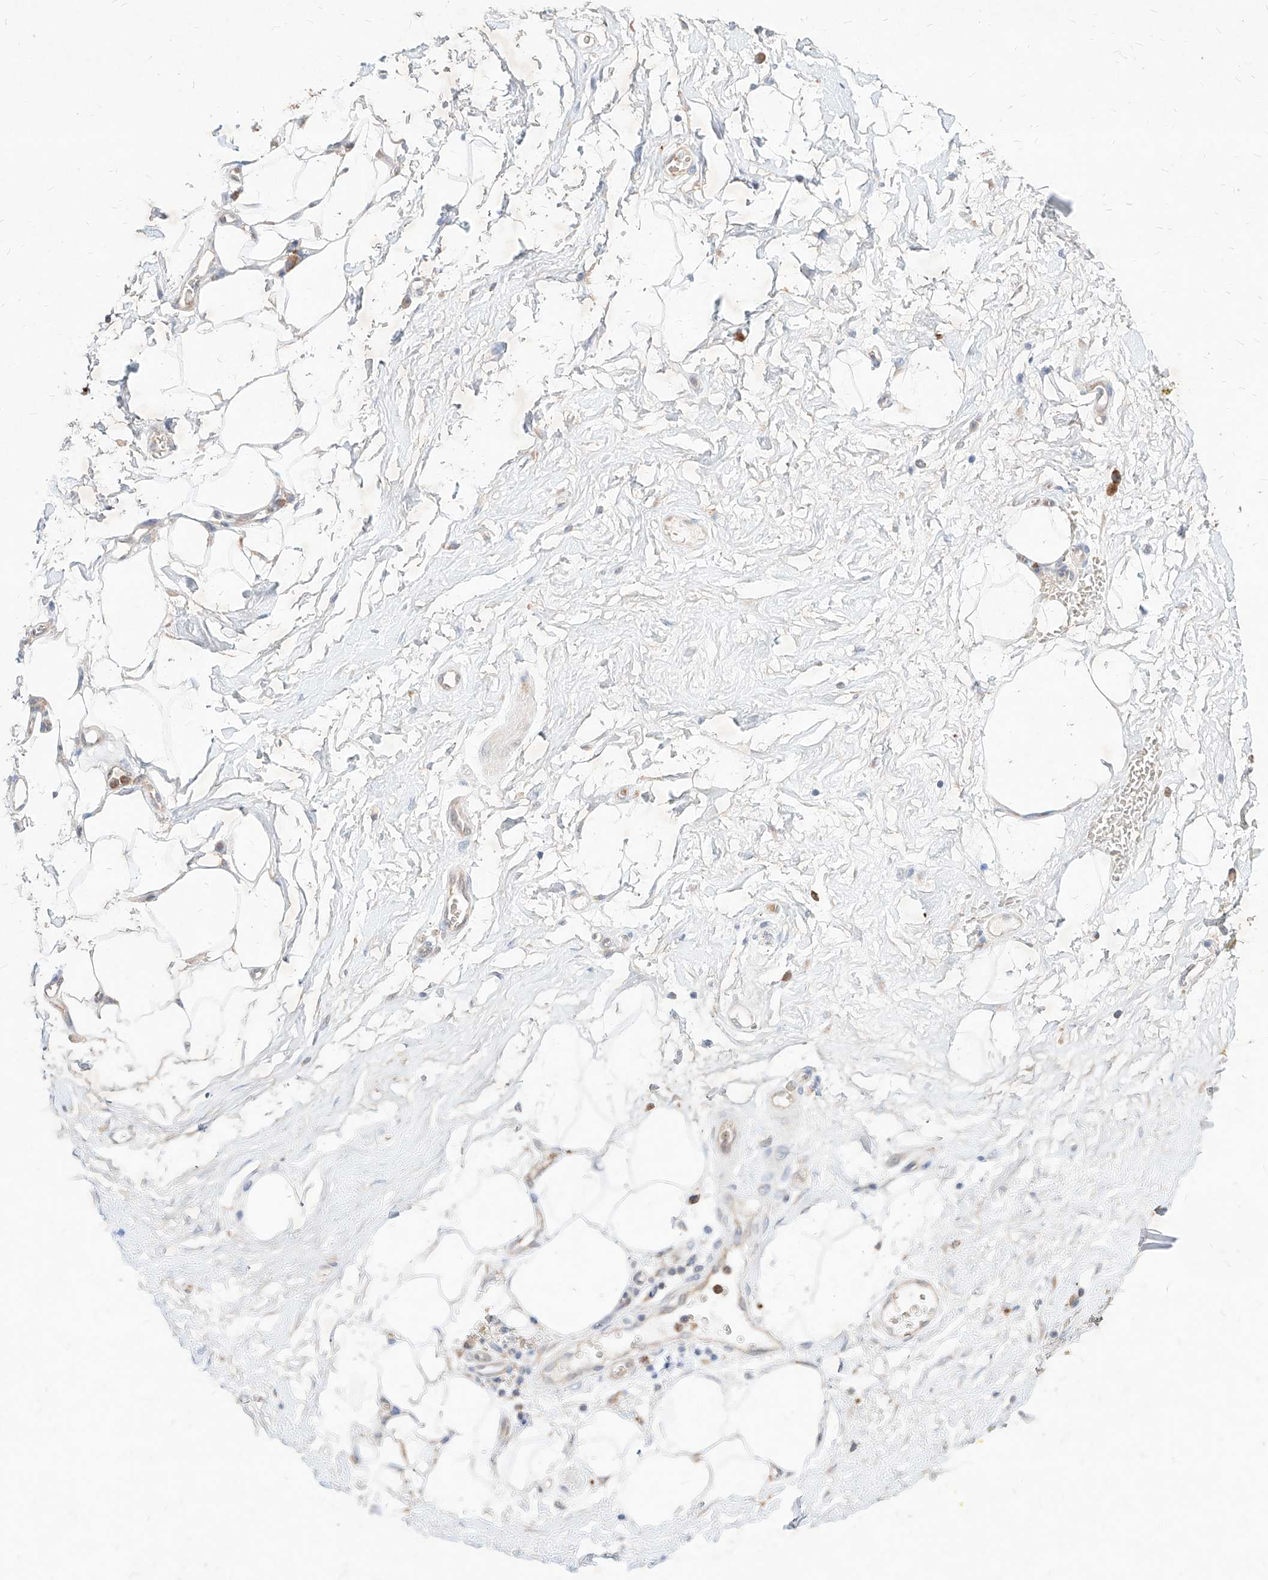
{"staining": {"intensity": "negative", "quantity": "none", "location": "none"}, "tissue": "adipose tissue", "cell_type": "Adipocytes", "image_type": "normal", "snomed": [{"axis": "morphology", "description": "Normal tissue, NOS"}, {"axis": "morphology", "description": "Adenocarcinoma, NOS"}, {"axis": "topography", "description": "Pancreas"}, {"axis": "topography", "description": "Peripheral nerve tissue"}], "caption": "A histopathology image of adipose tissue stained for a protein demonstrates no brown staining in adipocytes. Nuclei are stained in blue.", "gene": "TSNAX", "patient": {"sex": "male", "age": 59}}